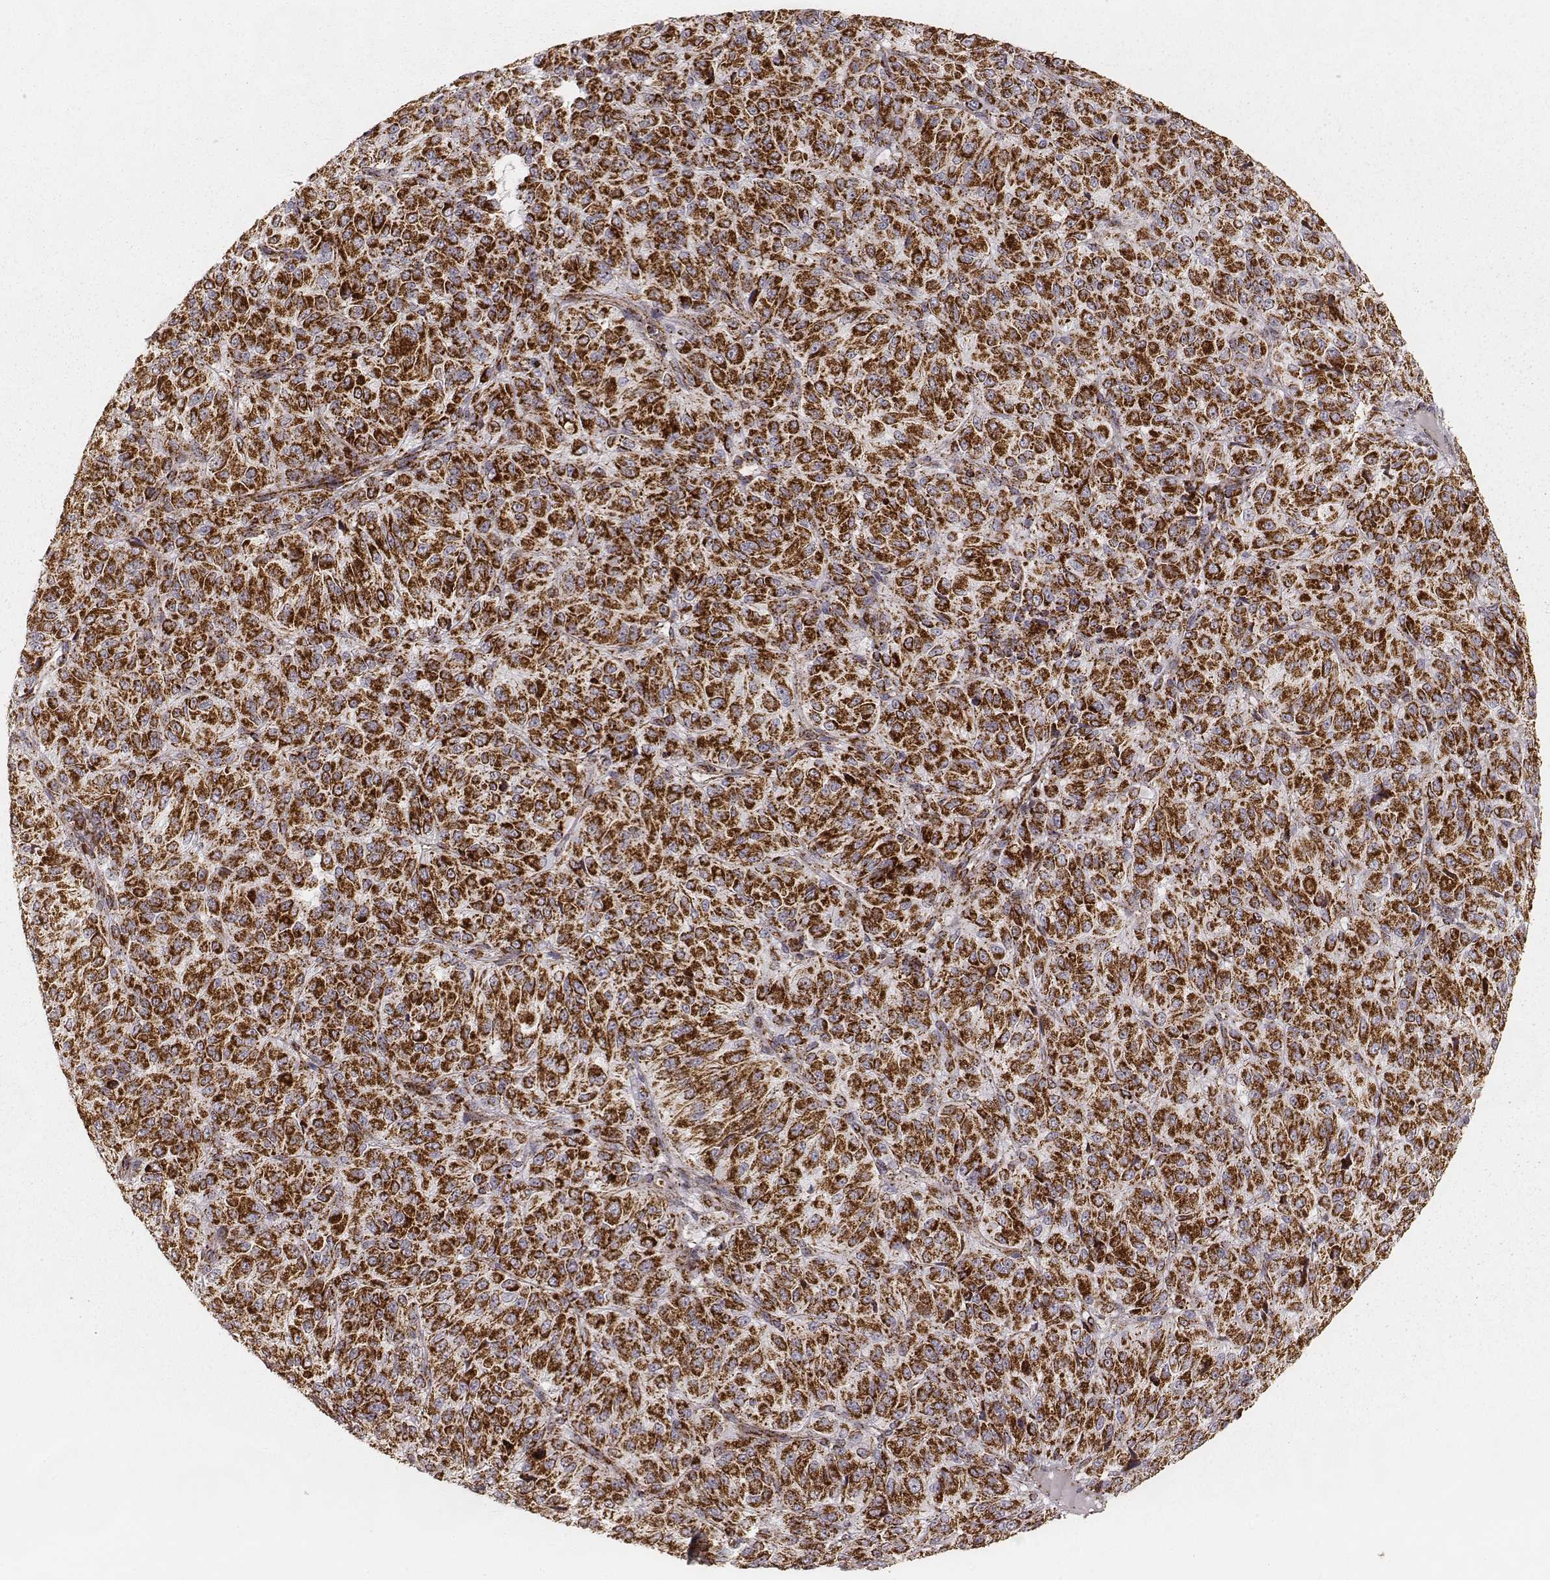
{"staining": {"intensity": "strong", "quantity": ">75%", "location": "cytoplasmic/membranous"}, "tissue": "melanoma", "cell_type": "Tumor cells", "image_type": "cancer", "snomed": [{"axis": "morphology", "description": "Malignant melanoma, Metastatic site"}, {"axis": "topography", "description": "Brain"}], "caption": "Melanoma stained with a brown dye exhibits strong cytoplasmic/membranous positive expression in about >75% of tumor cells.", "gene": "CS", "patient": {"sex": "female", "age": 56}}